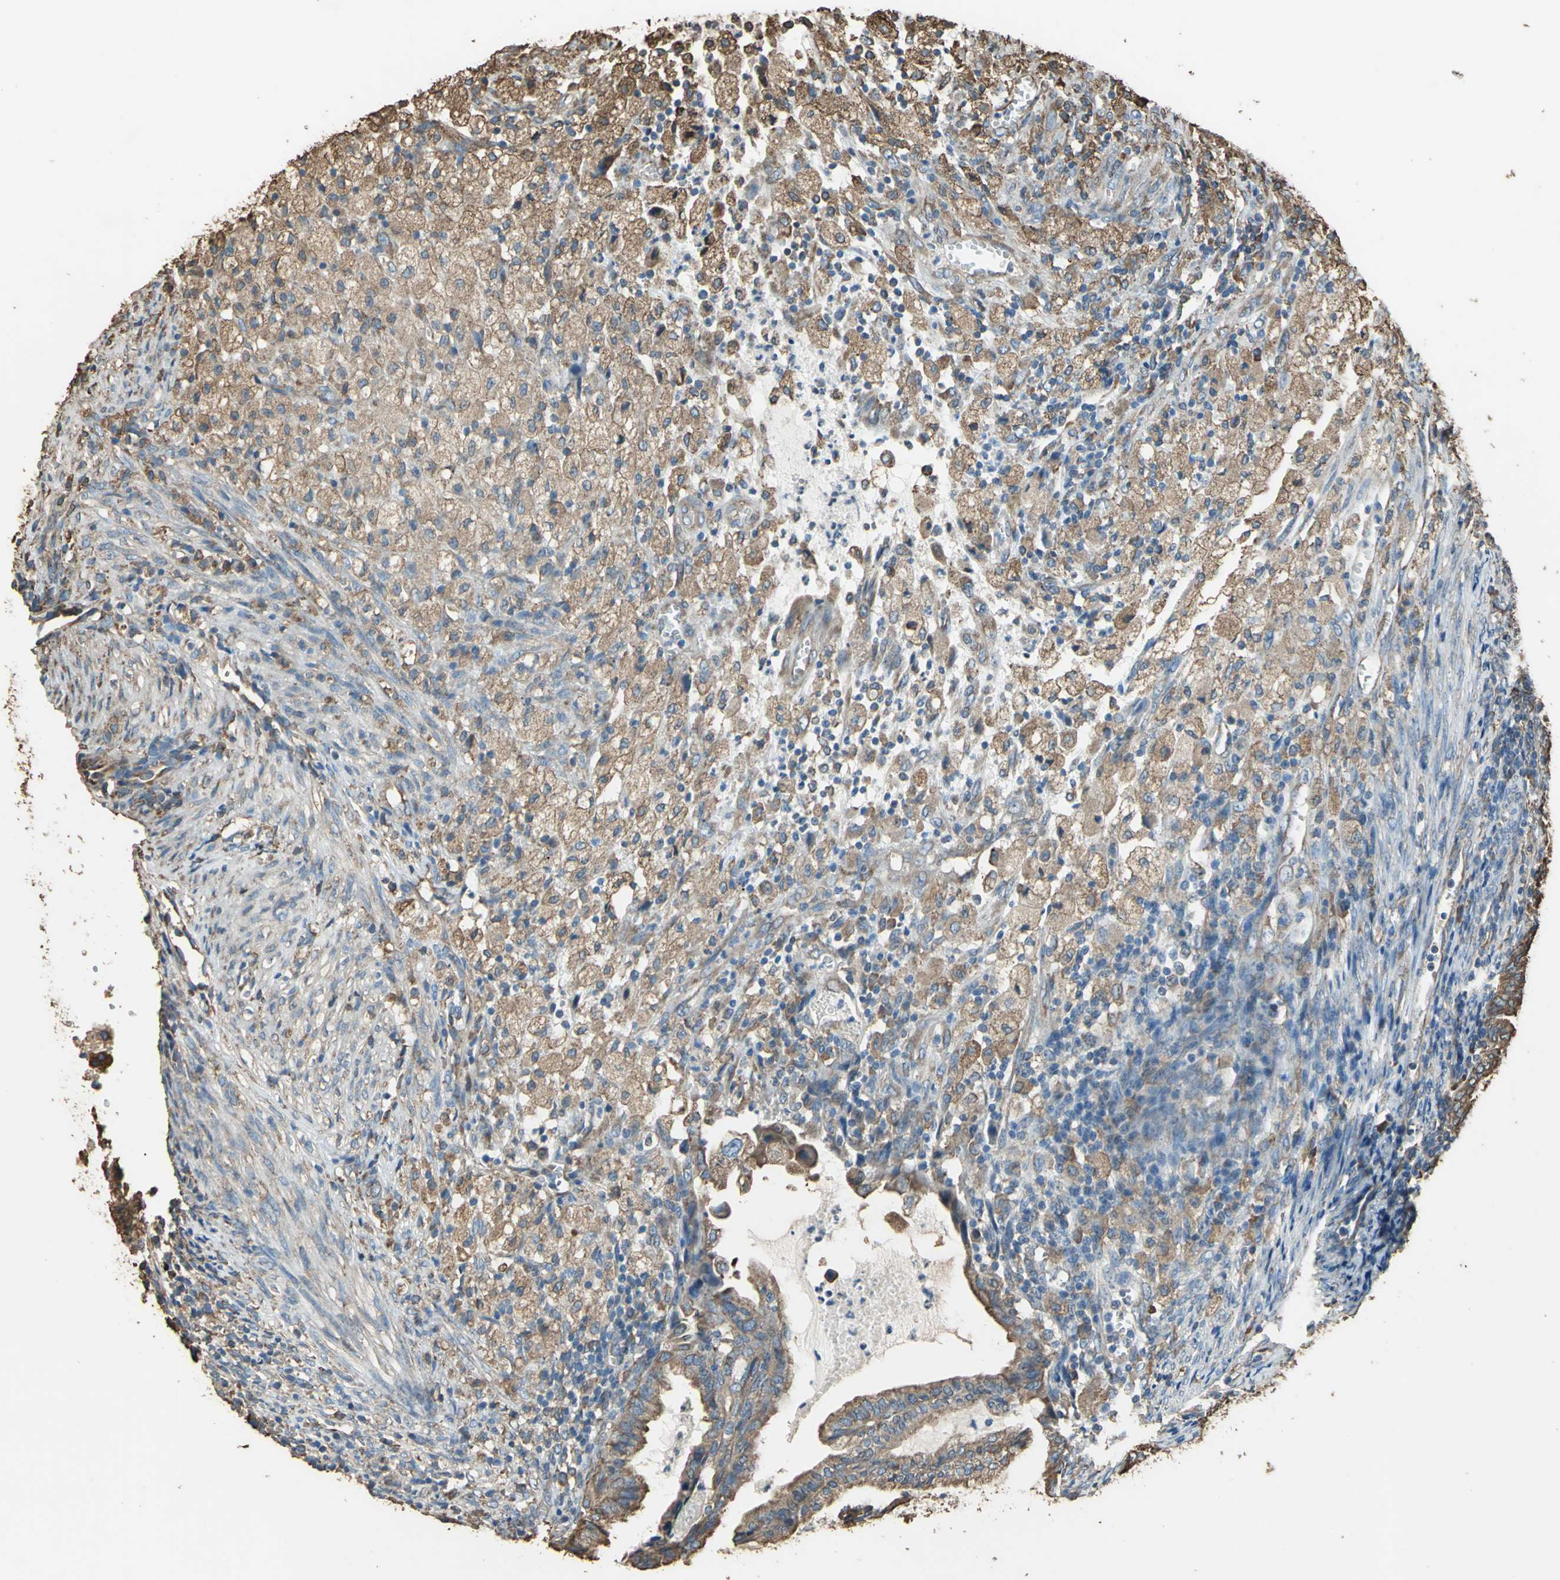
{"staining": {"intensity": "strong", "quantity": ">75%", "location": "cytoplasmic/membranous"}, "tissue": "cervical cancer", "cell_type": "Tumor cells", "image_type": "cancer", "snomed": [{"axis": "morphology", "description": "Normal tissue, NOS"}, {"axis": "morphology", "description": "Adenocarcinoma, NOS"}, {"axis": "topography", "description": "Cervix"}, {"axis": "topography", "description": "Endometrium"}], "caption": "Protein analysis of cervical cancer (adenocarcinoma) tissue shows strong cytoplasmic/membranous staining in approximately >75% of tumor cells. (Brightfield microscopy of DAB IHC at high magnification).", "gene": "GPANK1", "patient": {"sex": "female", "age": 86}}